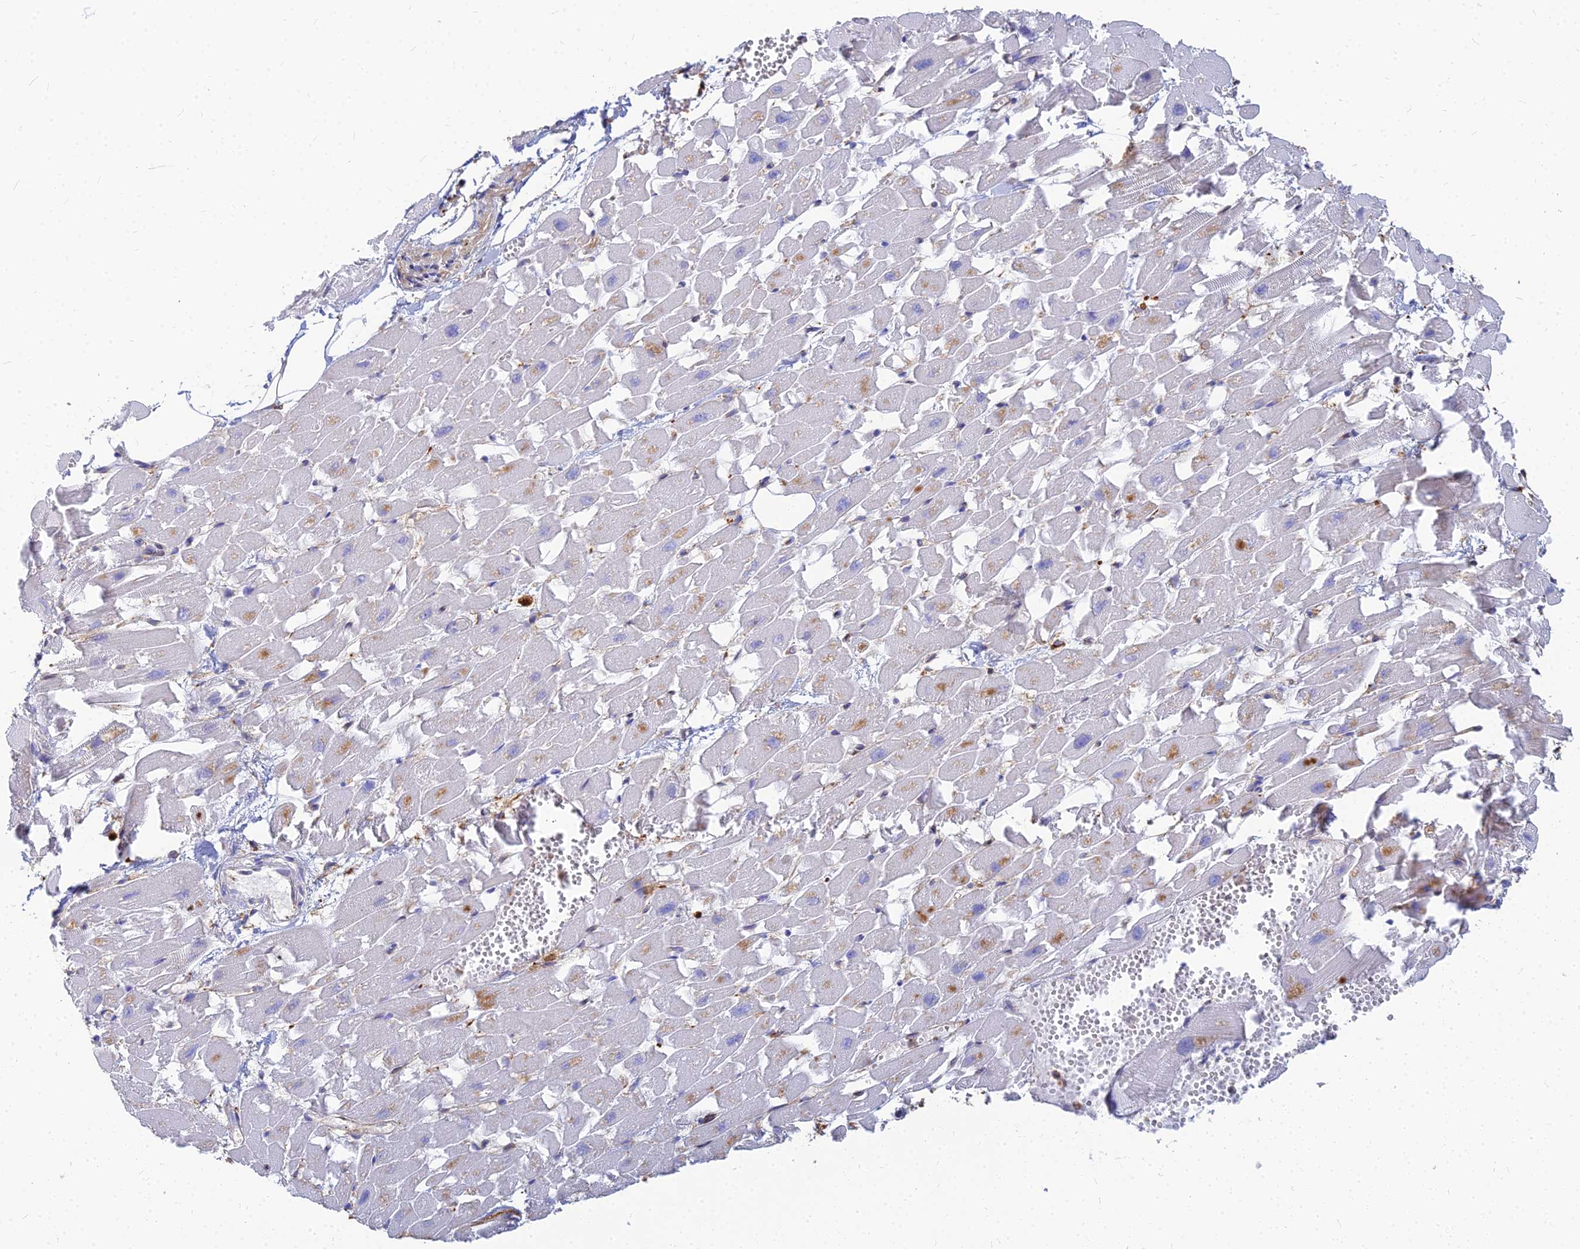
{"staining": {"intensity": "negative", "quantity": "none", "location": "none"}, "tissue": "heart muscle", "cell_type": "Cardiomyocytes", "image_type": "normal", "snomed": [{"axis": "morphology", "description": "Normal tissue, NOS"}, {"axis": "topography", "description": "Heart"}], "caption": "Protein analysis of normal heart muscle demonstrates no significant expression in cardiomyocytes.", "gene": "VAT1", "patient": {"sex": "female", "age": 64}}